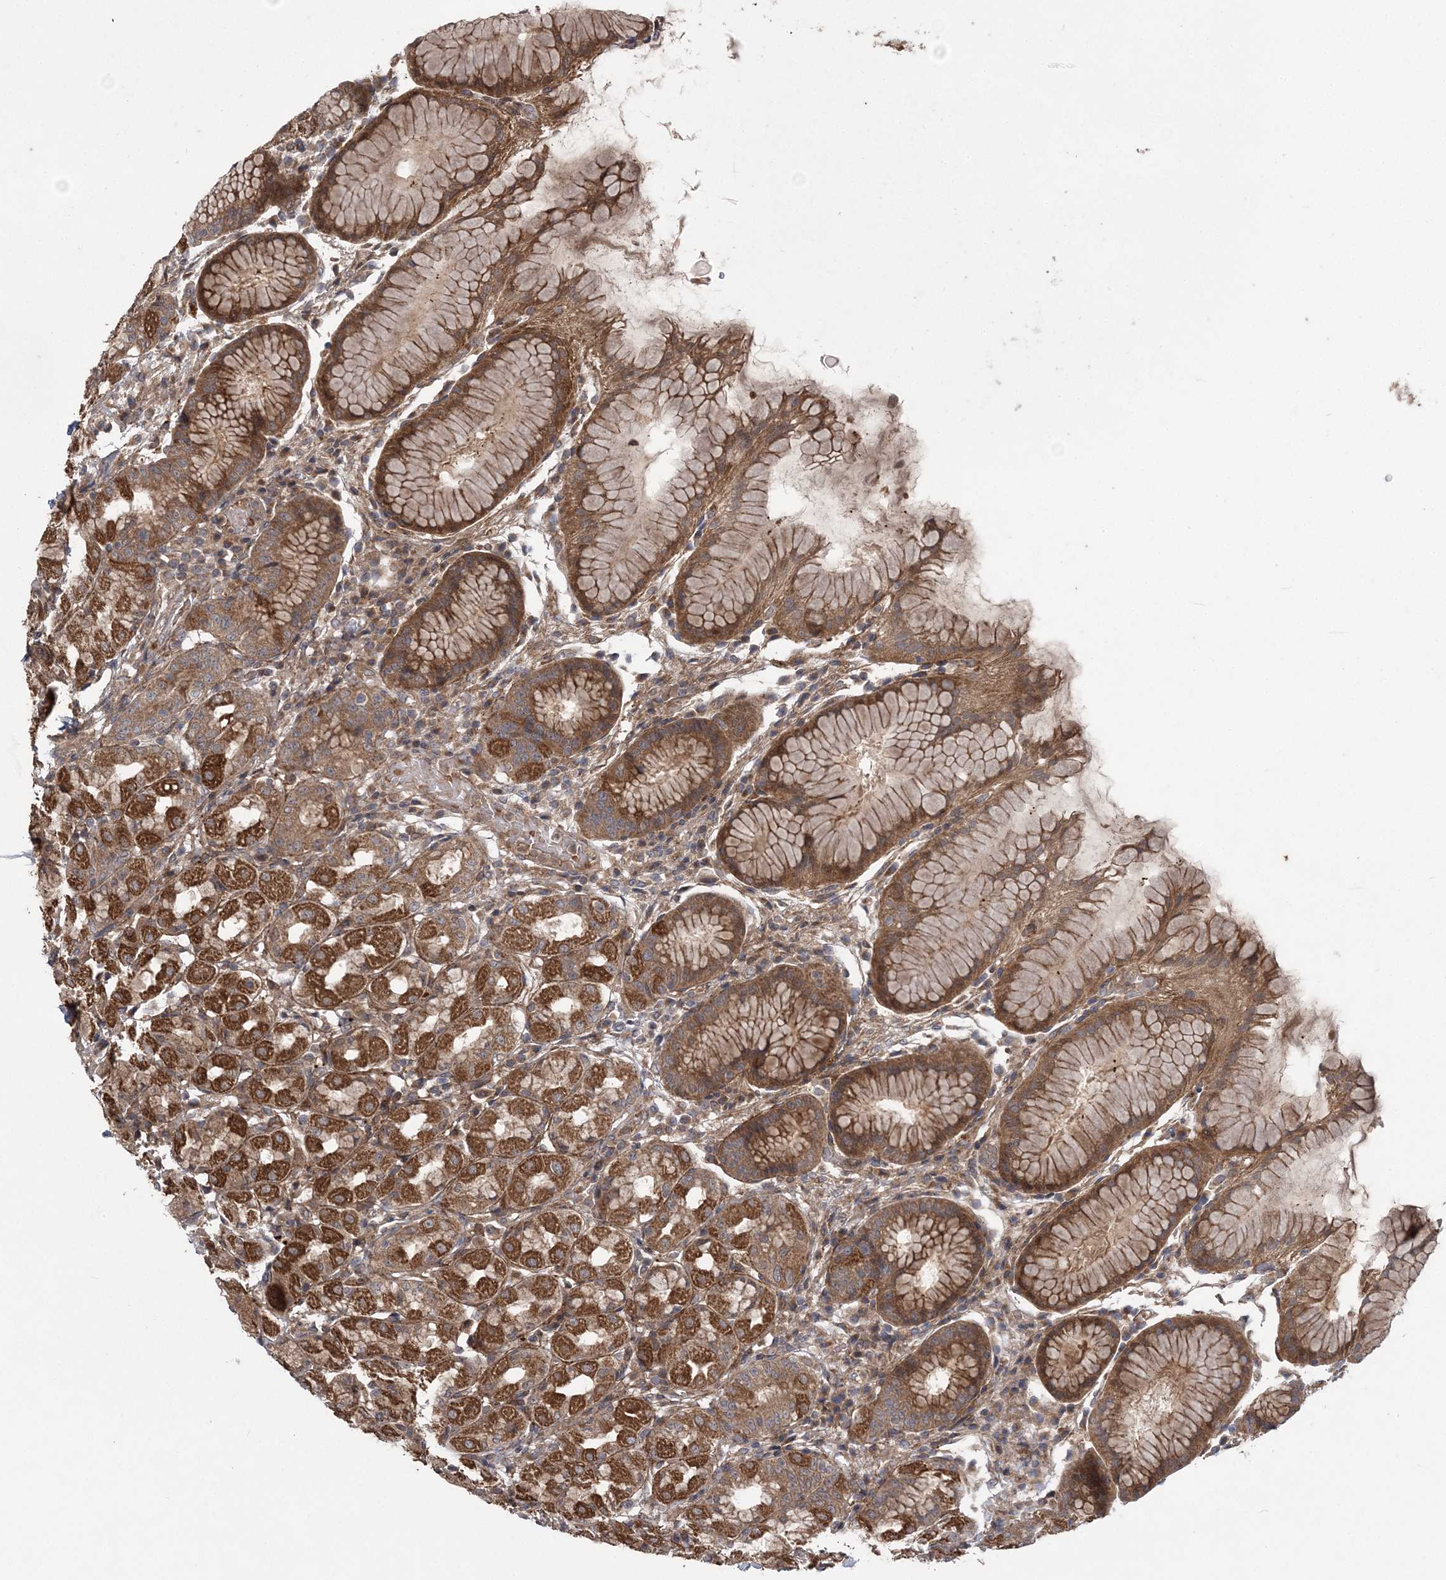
{"staining": {"intensity": "strong", "quantity": "25%-75%", "location": "cytoplasmic/membranous"}, "tissue": "stomach", "cell_type": "Glandular cells", "image_type": "normal", "snomed": [{"axis": "morphology", "description": "Normal tissue, NOS"}, {"axis": "topography", "description": "Stomach, lower"}], "caption": "Immunohistochemistry micrograph of unremarkable stomach: human stomach stained using immunohistochemistry shows high levels of strong protein expression localized specifically in the cytoplasmic/membranous of glandular cells, appearing as a cytoplasmic/membranous brown color.", "gene": "HMGCS1", "patient": {"sex": "female", "age": 56}}